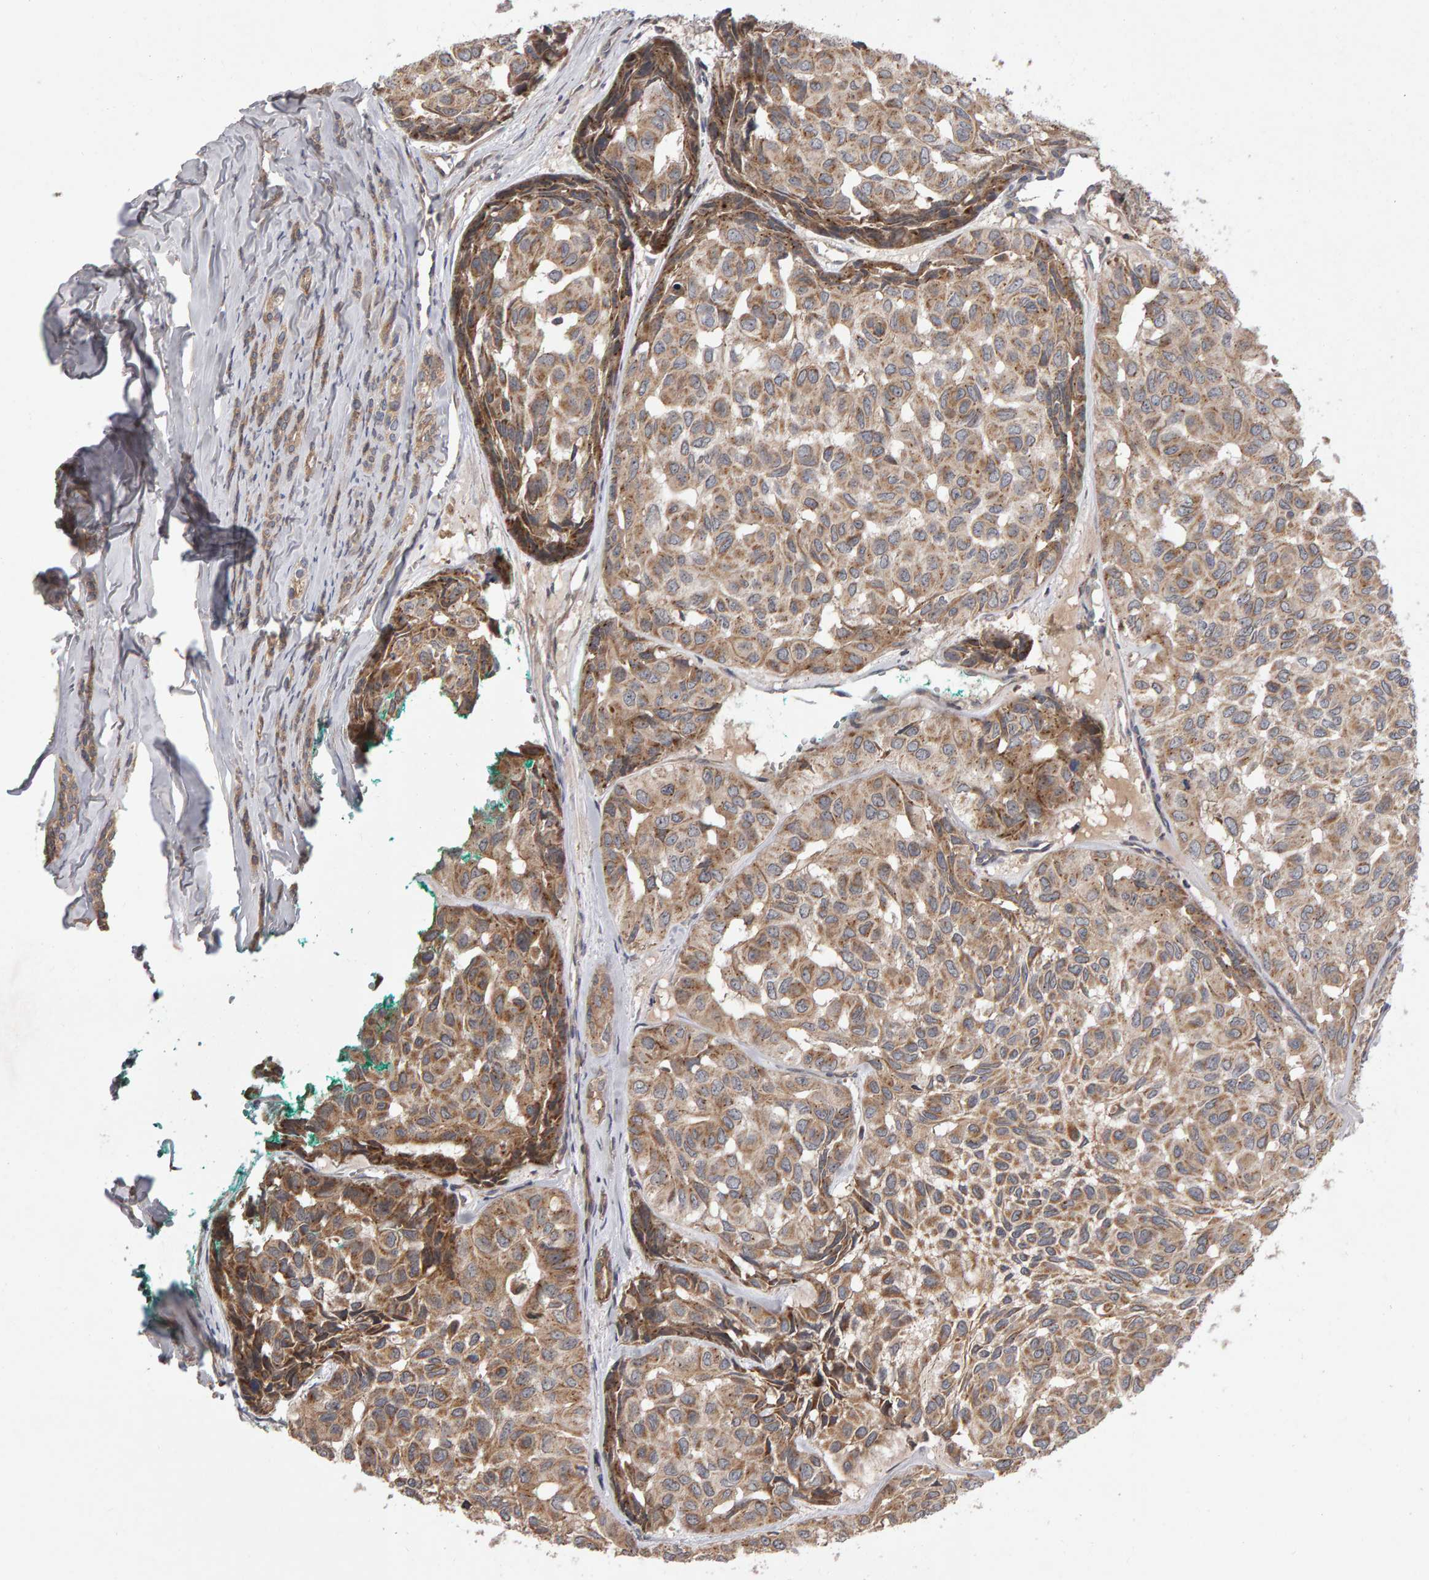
{"staining": {"intensity": "moderate", "quantity": ">75%", "location": "cytoplasmic/membranous"}, "tissue": "head and neck cancer", "cell_type": "Tumor cells", "image_type": "cancer", "snomed": [{"axis": "morphology", "description": "Adenocarcinoma, NOS"}, {"axis": "topography", "description": "Salivary gland, NOS"}, {"axis": "topography", "description": "Head-Neck"}], "caption": "Protein analysis of adenocarcinoma (head and neck) tissue displays moderate cytoplasmic/membranous positivity in about >75% of tumor cells.", "gene": "PGS1", "patient": {"sex": "female", "age": 76}}